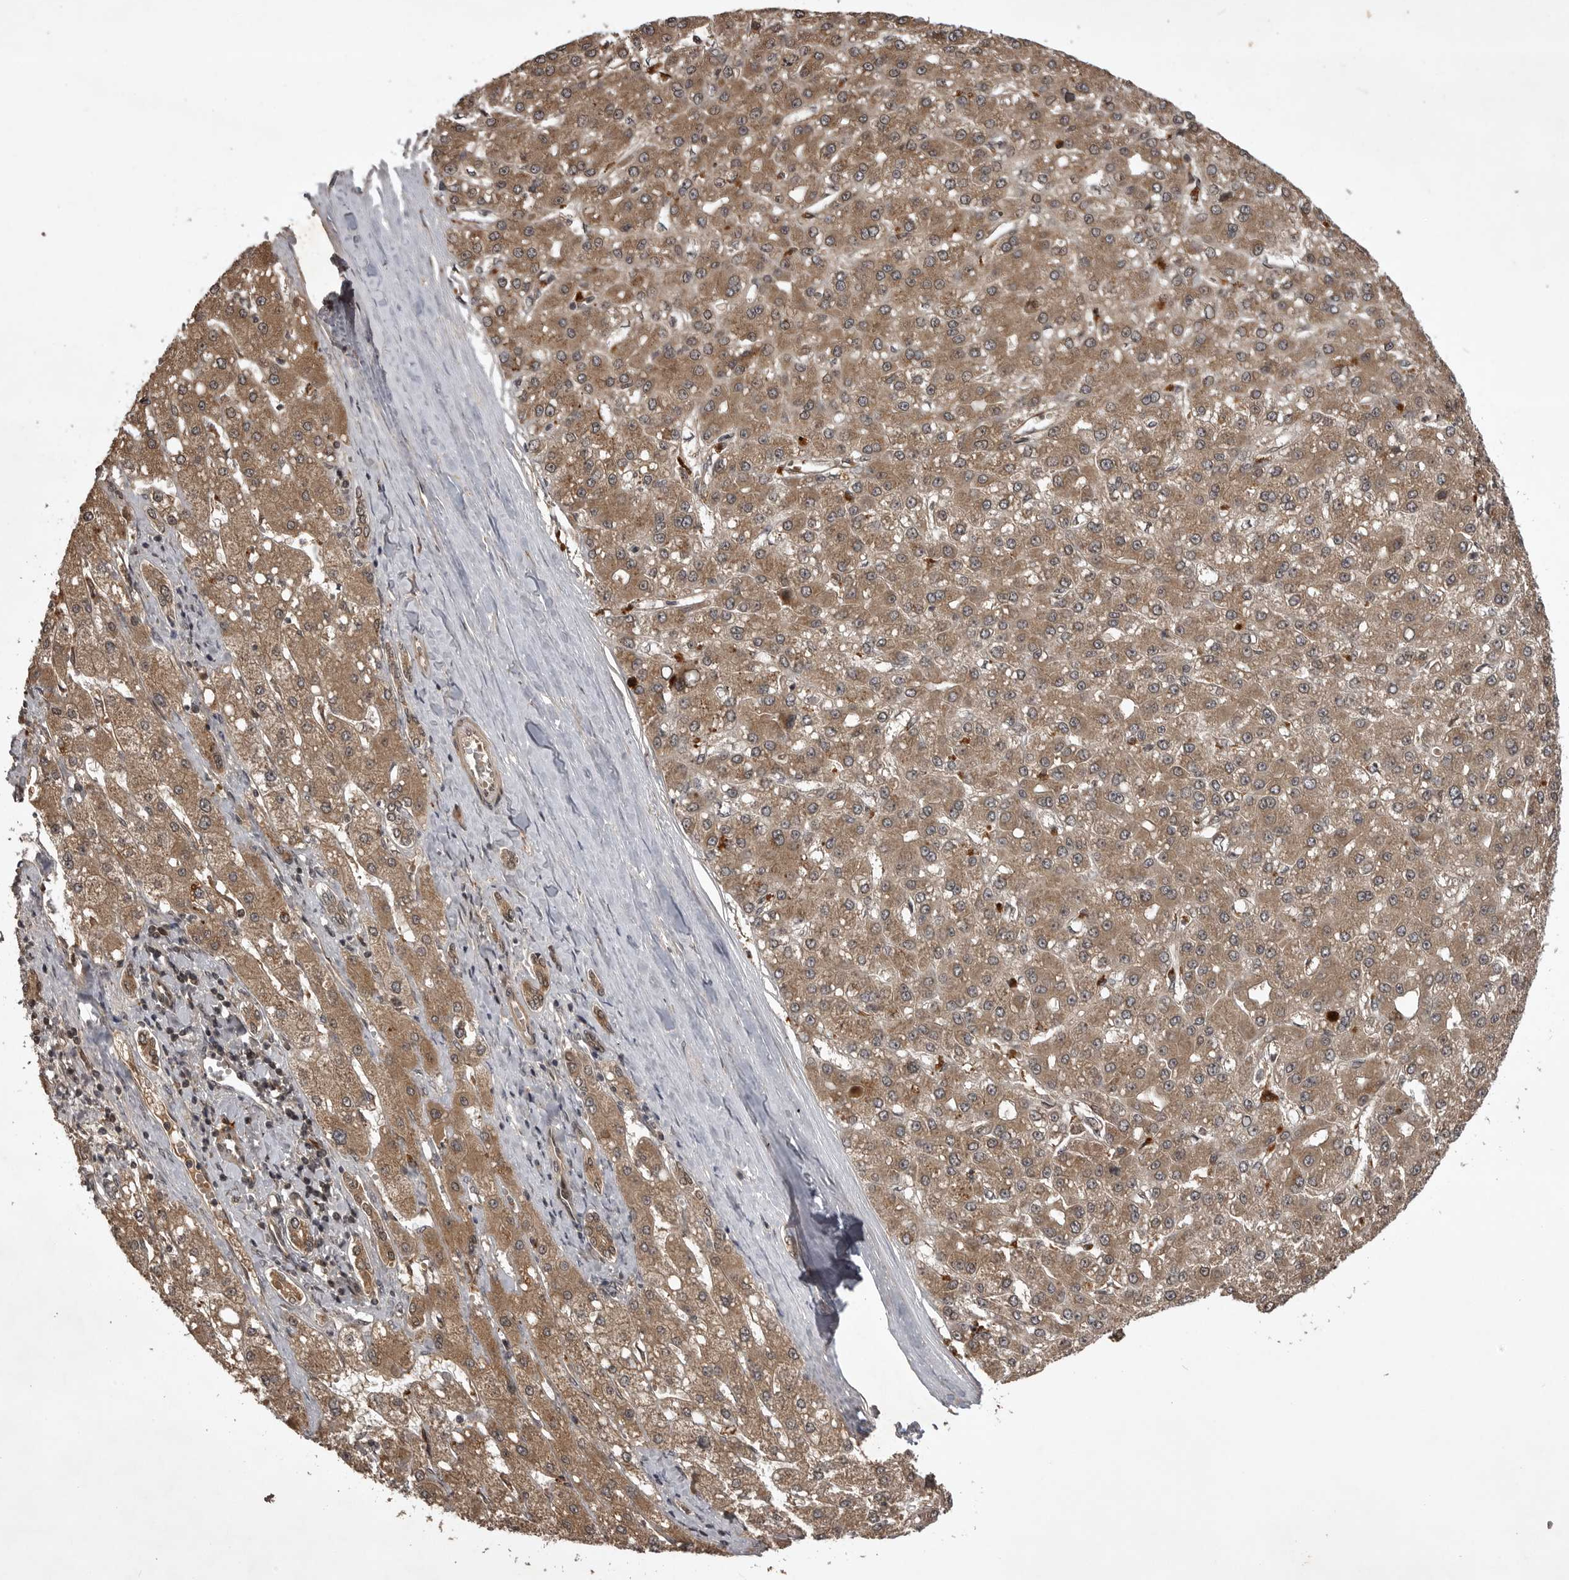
{"staining": {"intensity": "moderate", "quantity": ">75%", "location": "cytoplasmic/membranous"}, "tissue": "liver cancer", "cell_type": "Tumor cells", "image_type": "cancer", "snomed": [{"axis": "morphology", "description": "Carcinoma, Hepatocellular, NOS"}, {"axis": "topography", "description": "Liver"}], "caption": "Liver cancer was stained to show a protein in brown. There is medium levels of moderate cytoplasmic/membranous staining in about >75% of tumor cells.", "gene": "AKAP7", "patient": {"sex": "male", "age": 67}}